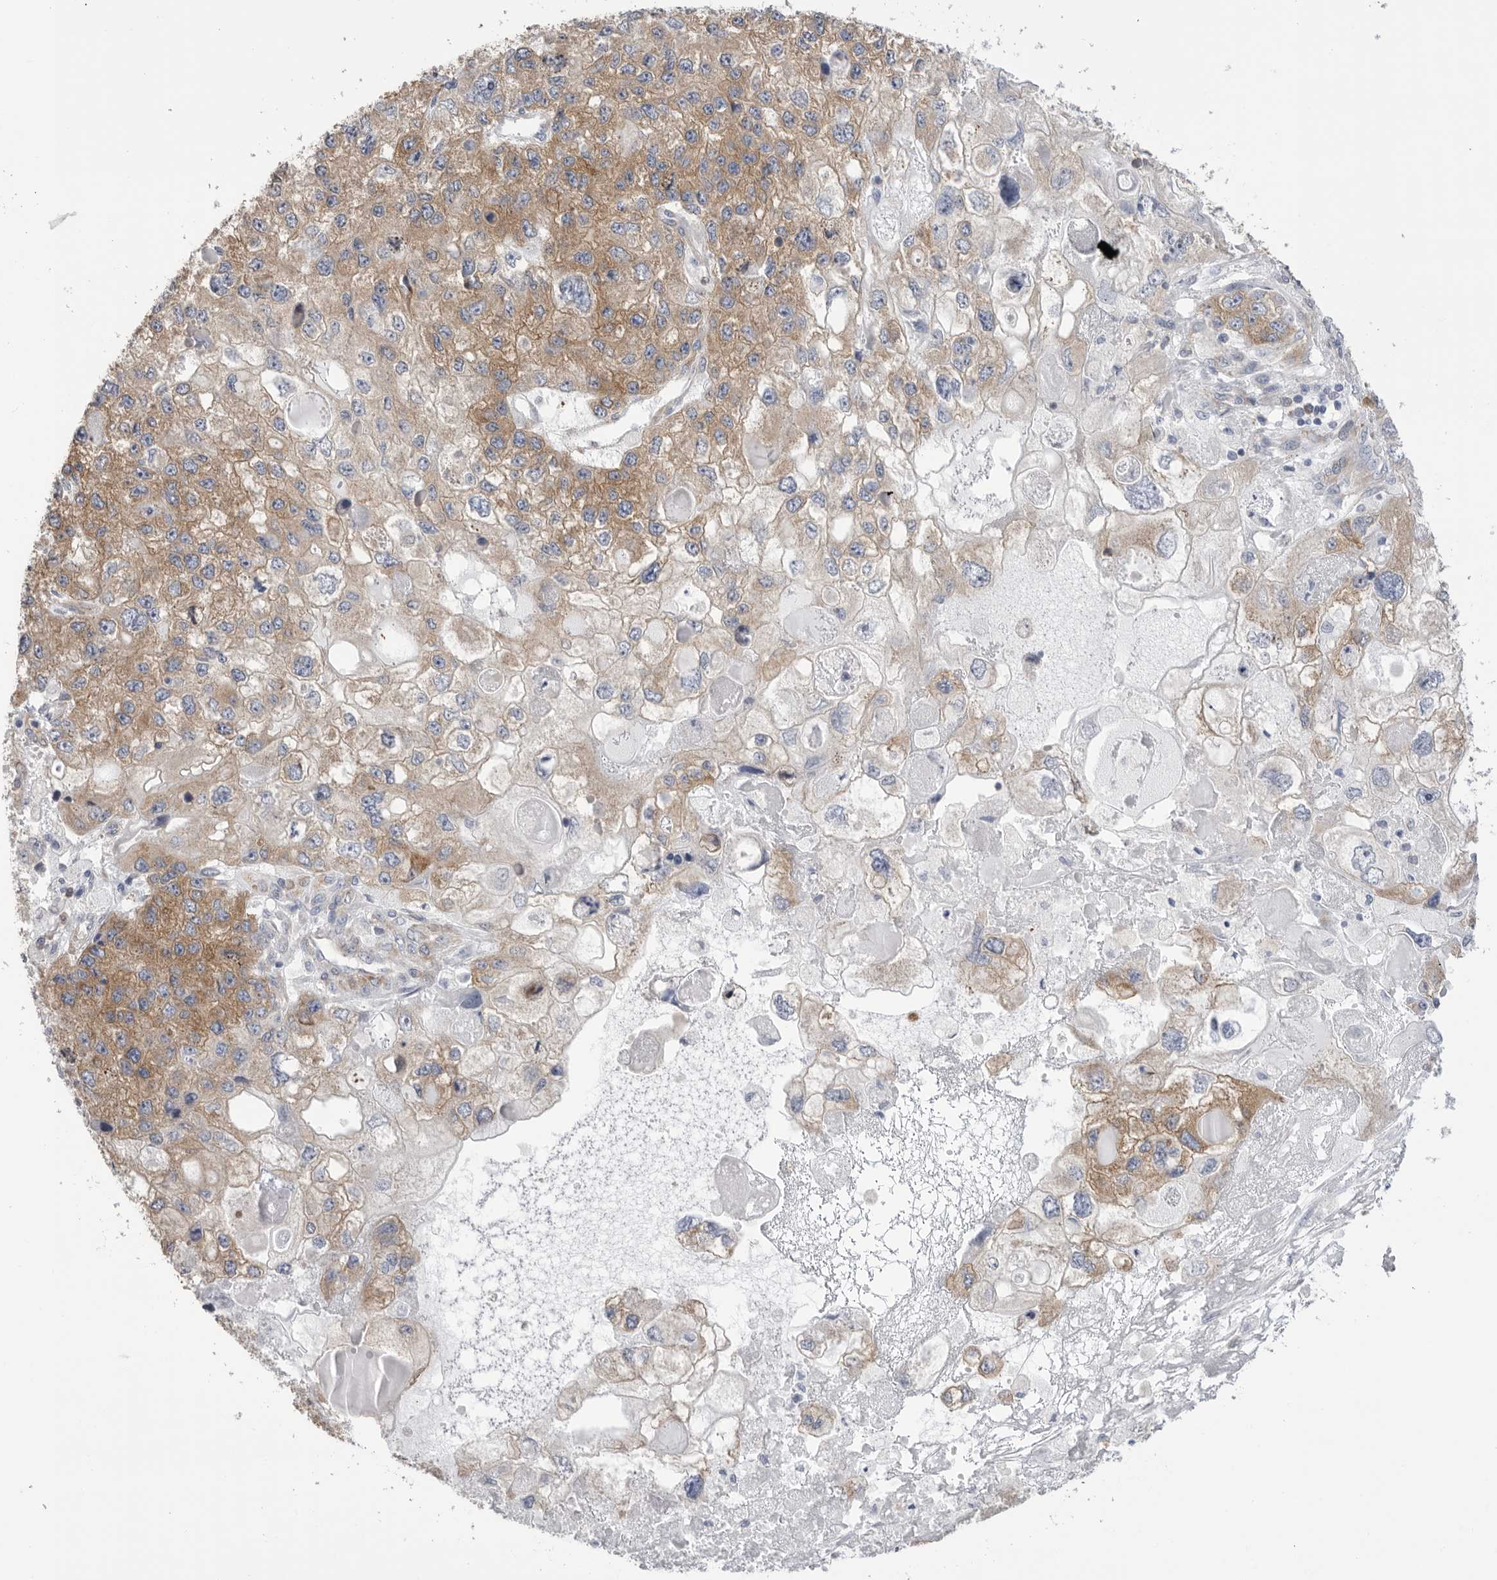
{"staining": {"intensity": "moderate", "quantity": ">75%", "location": "cytoplasmic/membranous"}, "tissue": "endometrial cancer", "cell_type": "Tumor cells", "image_type": "cancer", "snomed": [{"axis": "morphology", "description": "Adenocarcinoma, NOS"}, {"axis": "topography", "description": "Endometrium"}], "caption": "Human adenocarcinoma (endometrial) stained with a protein marker reveals moderate staining in tumor cells.", "gene": "SERBP1", "patient": {"sex": "female", "age": 49}}